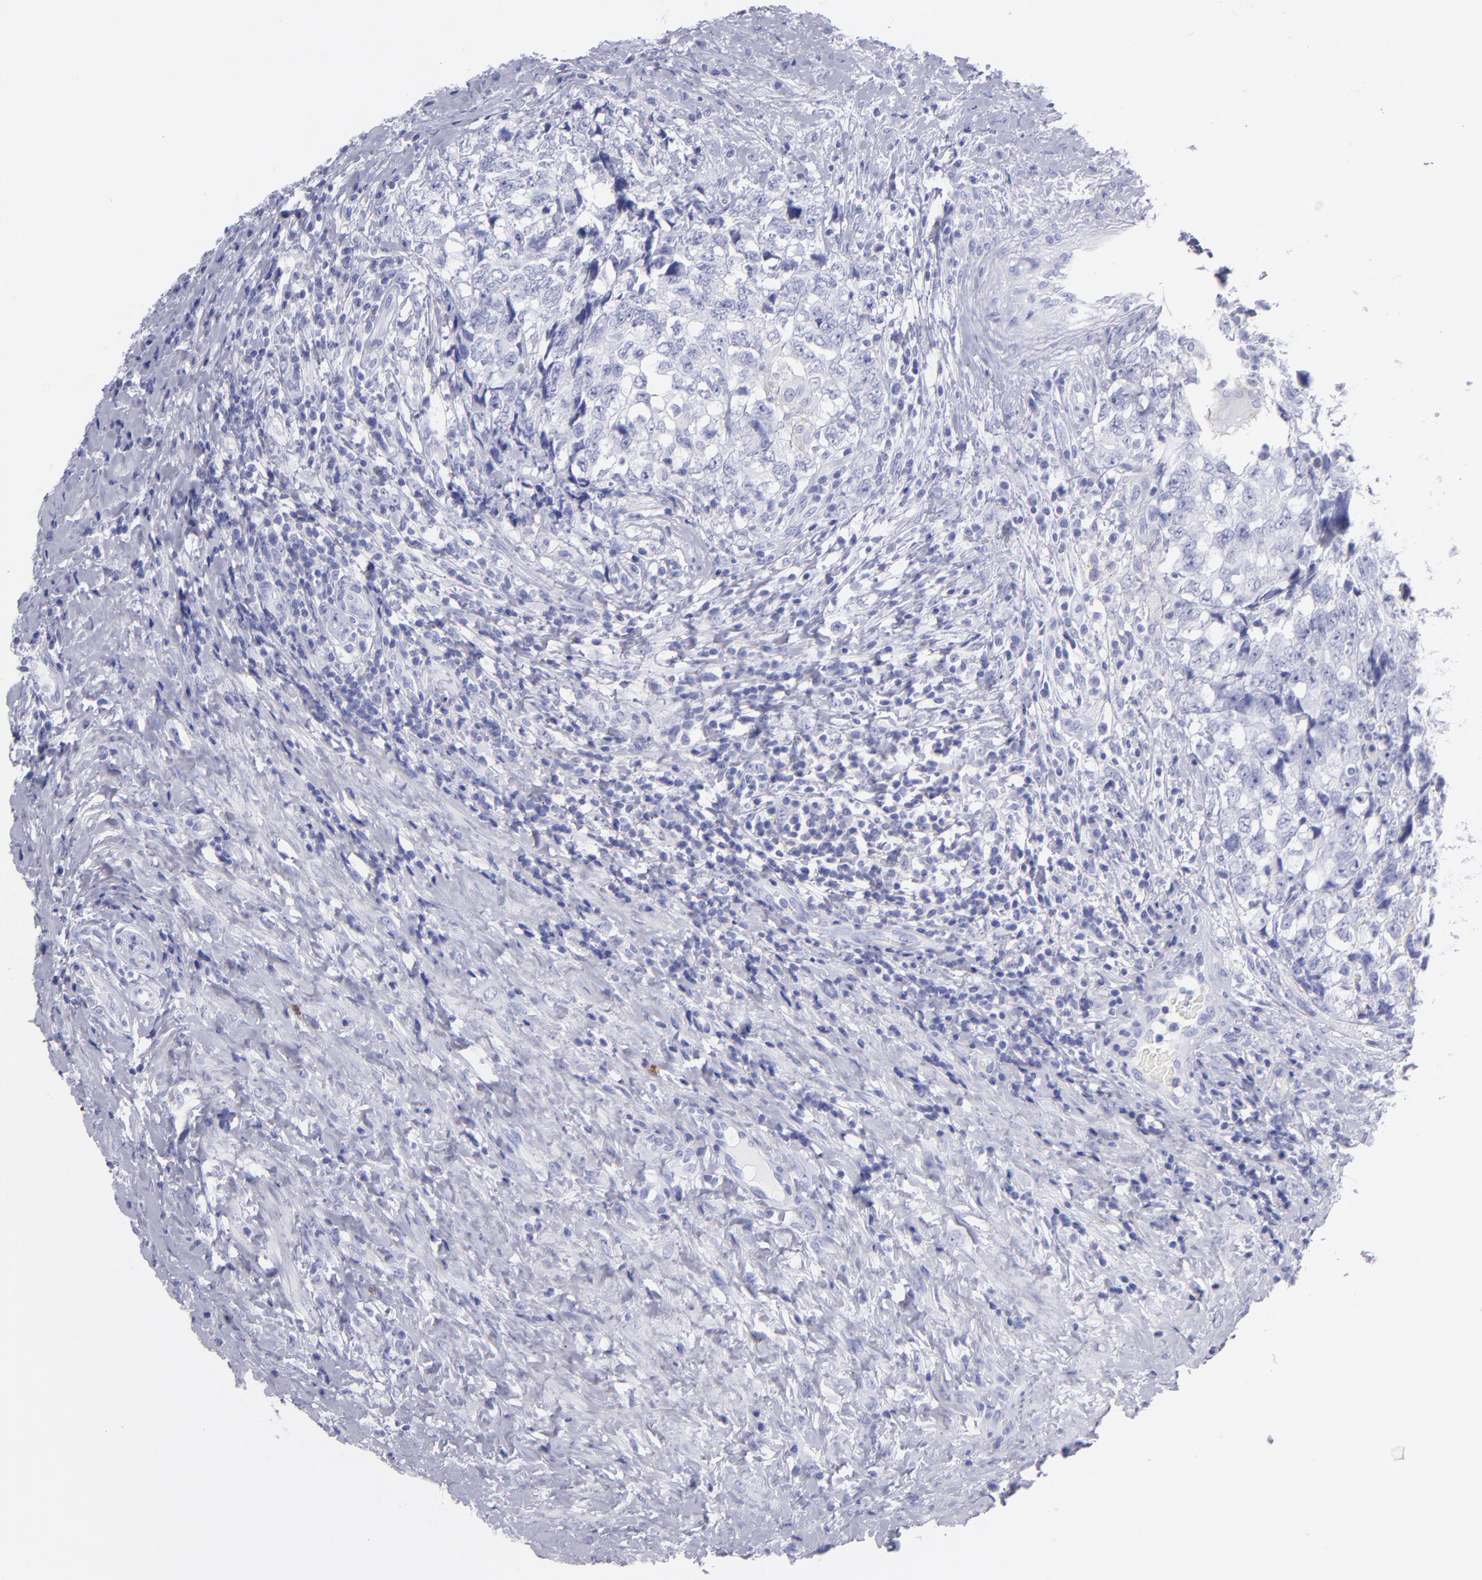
{"staining": {"intensity": "negative", "quantity": "none", "location": "none"}, "tissue": "testis cancer", "cell_type": "Tumor cells", "image_type": "cancer", "snomed": [{"axis": "morphology", "description": "Carcinoma, Embryonal, NOS"}, {"axis": "topography", "description": "Testis"}], "caption": "Tumor cells are negative for protein expression in human testis embryonal carcinoma.", "gene": "CD82", "patient": {"sex": "male", "age": 31}}